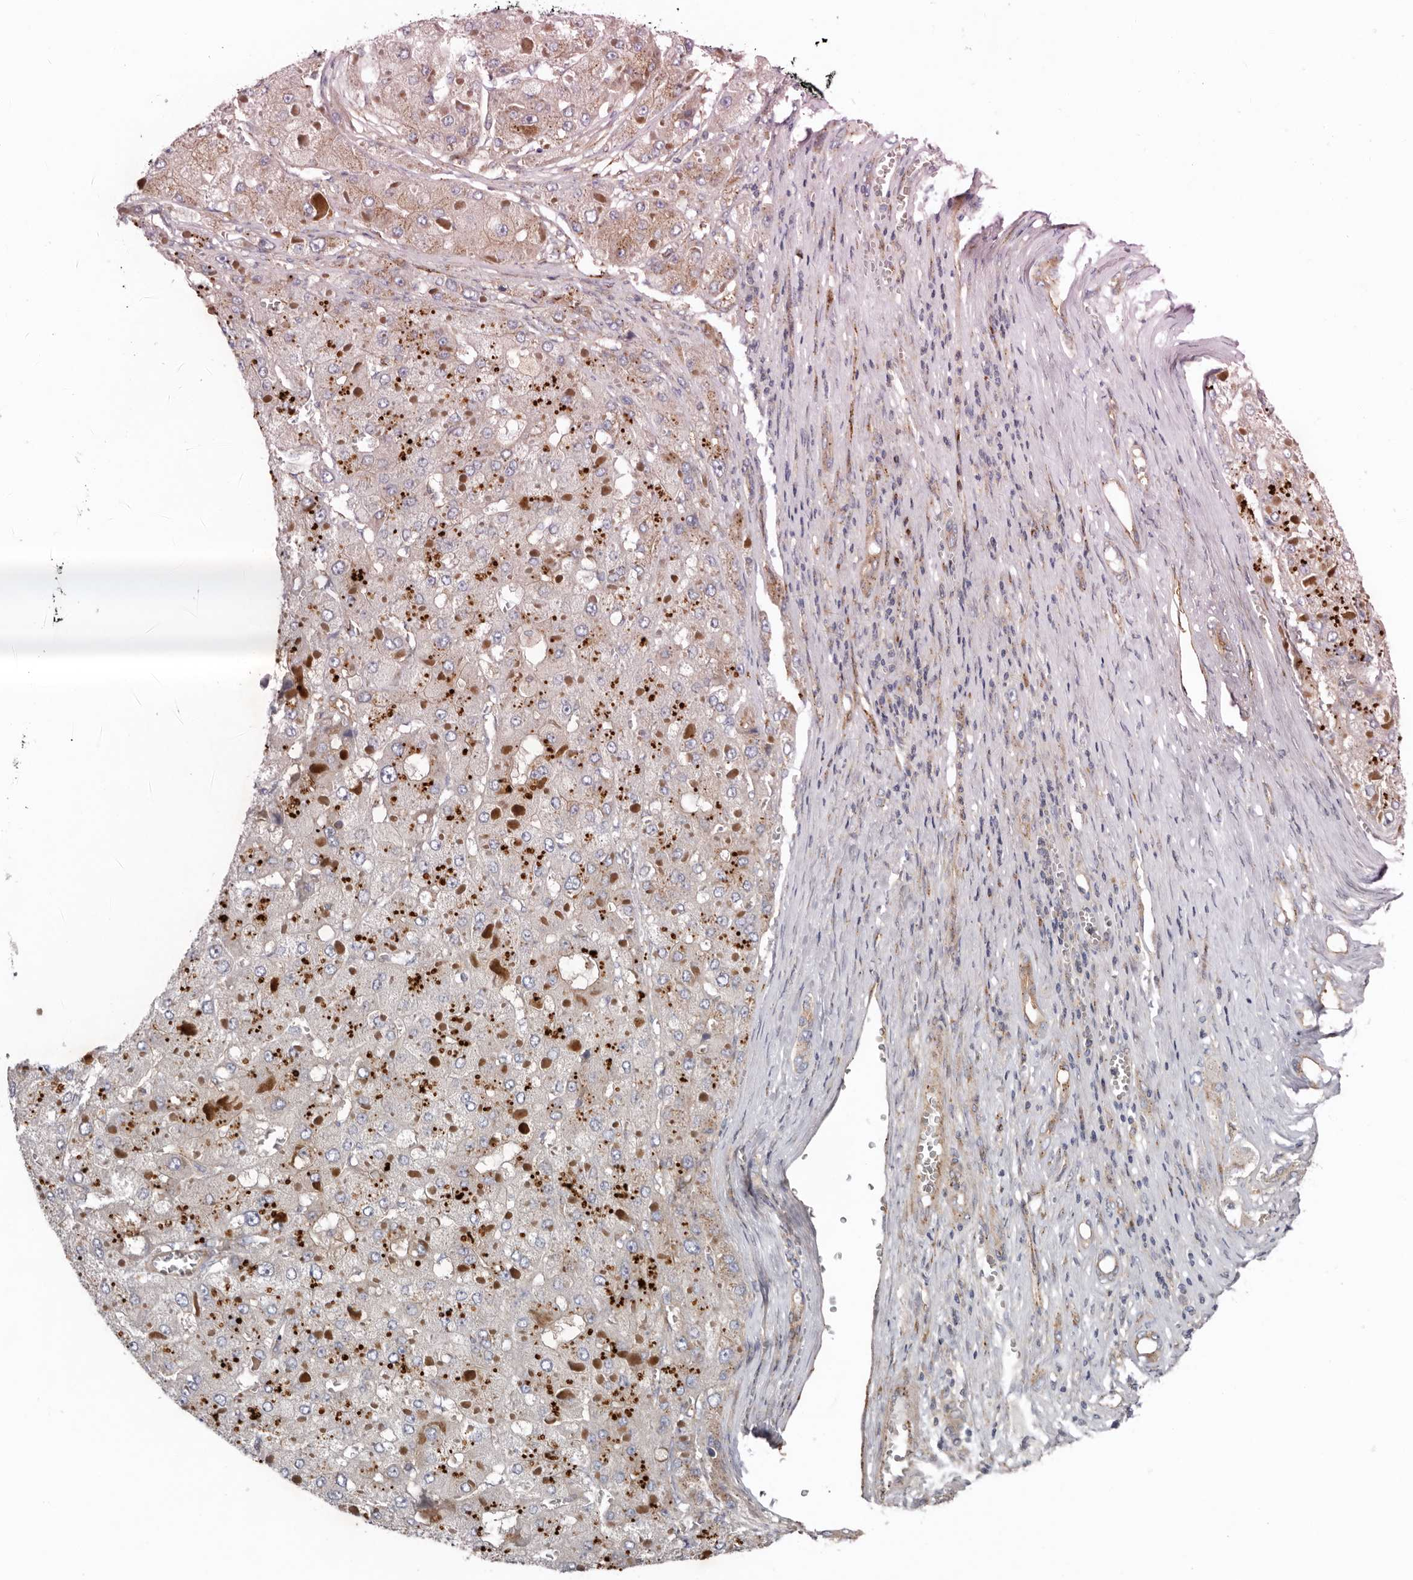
{"staining": {"intensity": "weak", "quantity": "<25%", "location": "cytoplasmic/membranous"}, "tissue": "liver cancer", "cell_type": "Tumor cells", "image_type": "cancer", "snomed": [{"axis": "morphology", "description": "Carcinoma, Hepatocellular, NOS"}, {"axis": "topography", "description": "Liver"}], "caption": "This micrograph is of liver hepatocellular carcinoma stained with immunohistochemistry to label a protein in brown with the nuclei are counter-stained blue. There is no staining in tumor cells.", "gene": "LUZP1", "patient": {"sex": "female", "age": 73}}